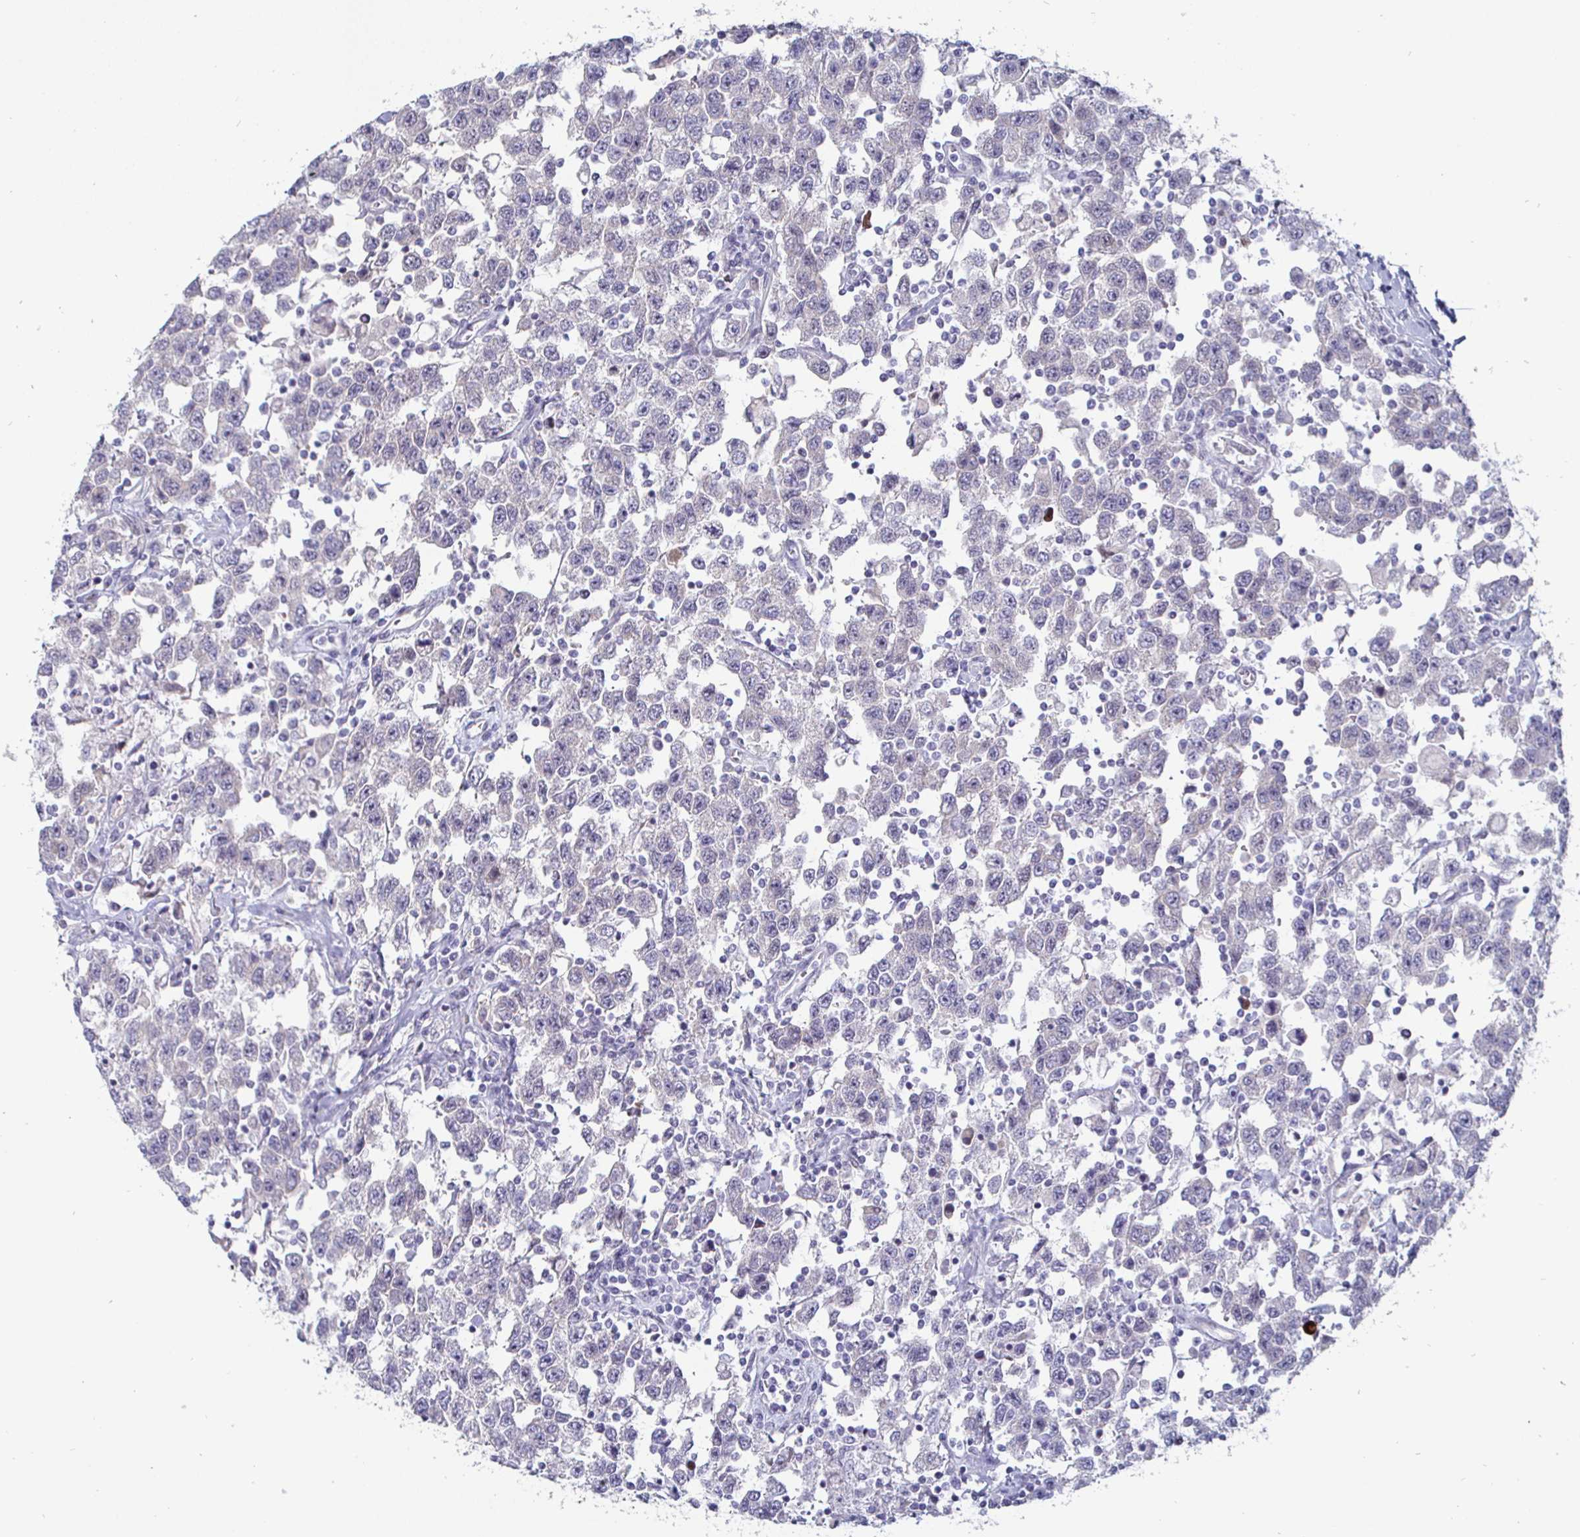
{"staining": {"intensity": "negative", "quantity": "none", "location": "none"}, "tissue": "testis cancer", "cell_type": "Tumor cells", "image_type": "cancer", "snomed": [{"axis": "morphology", "description": "Seminoma, NOS"}, {"axis": "topography", "description": "Testis"}], "caption": "This is a image of IHC staining of testis seminoma, which shows no staining in tumor cells. The staining is performed using DAB (3,3'-diaminobenzidine) brown chromogen with nuclei counter-stained in using hematoxylin.", "gene": "DMRTB1", "patient": {"sex": "male", "age": 41}}